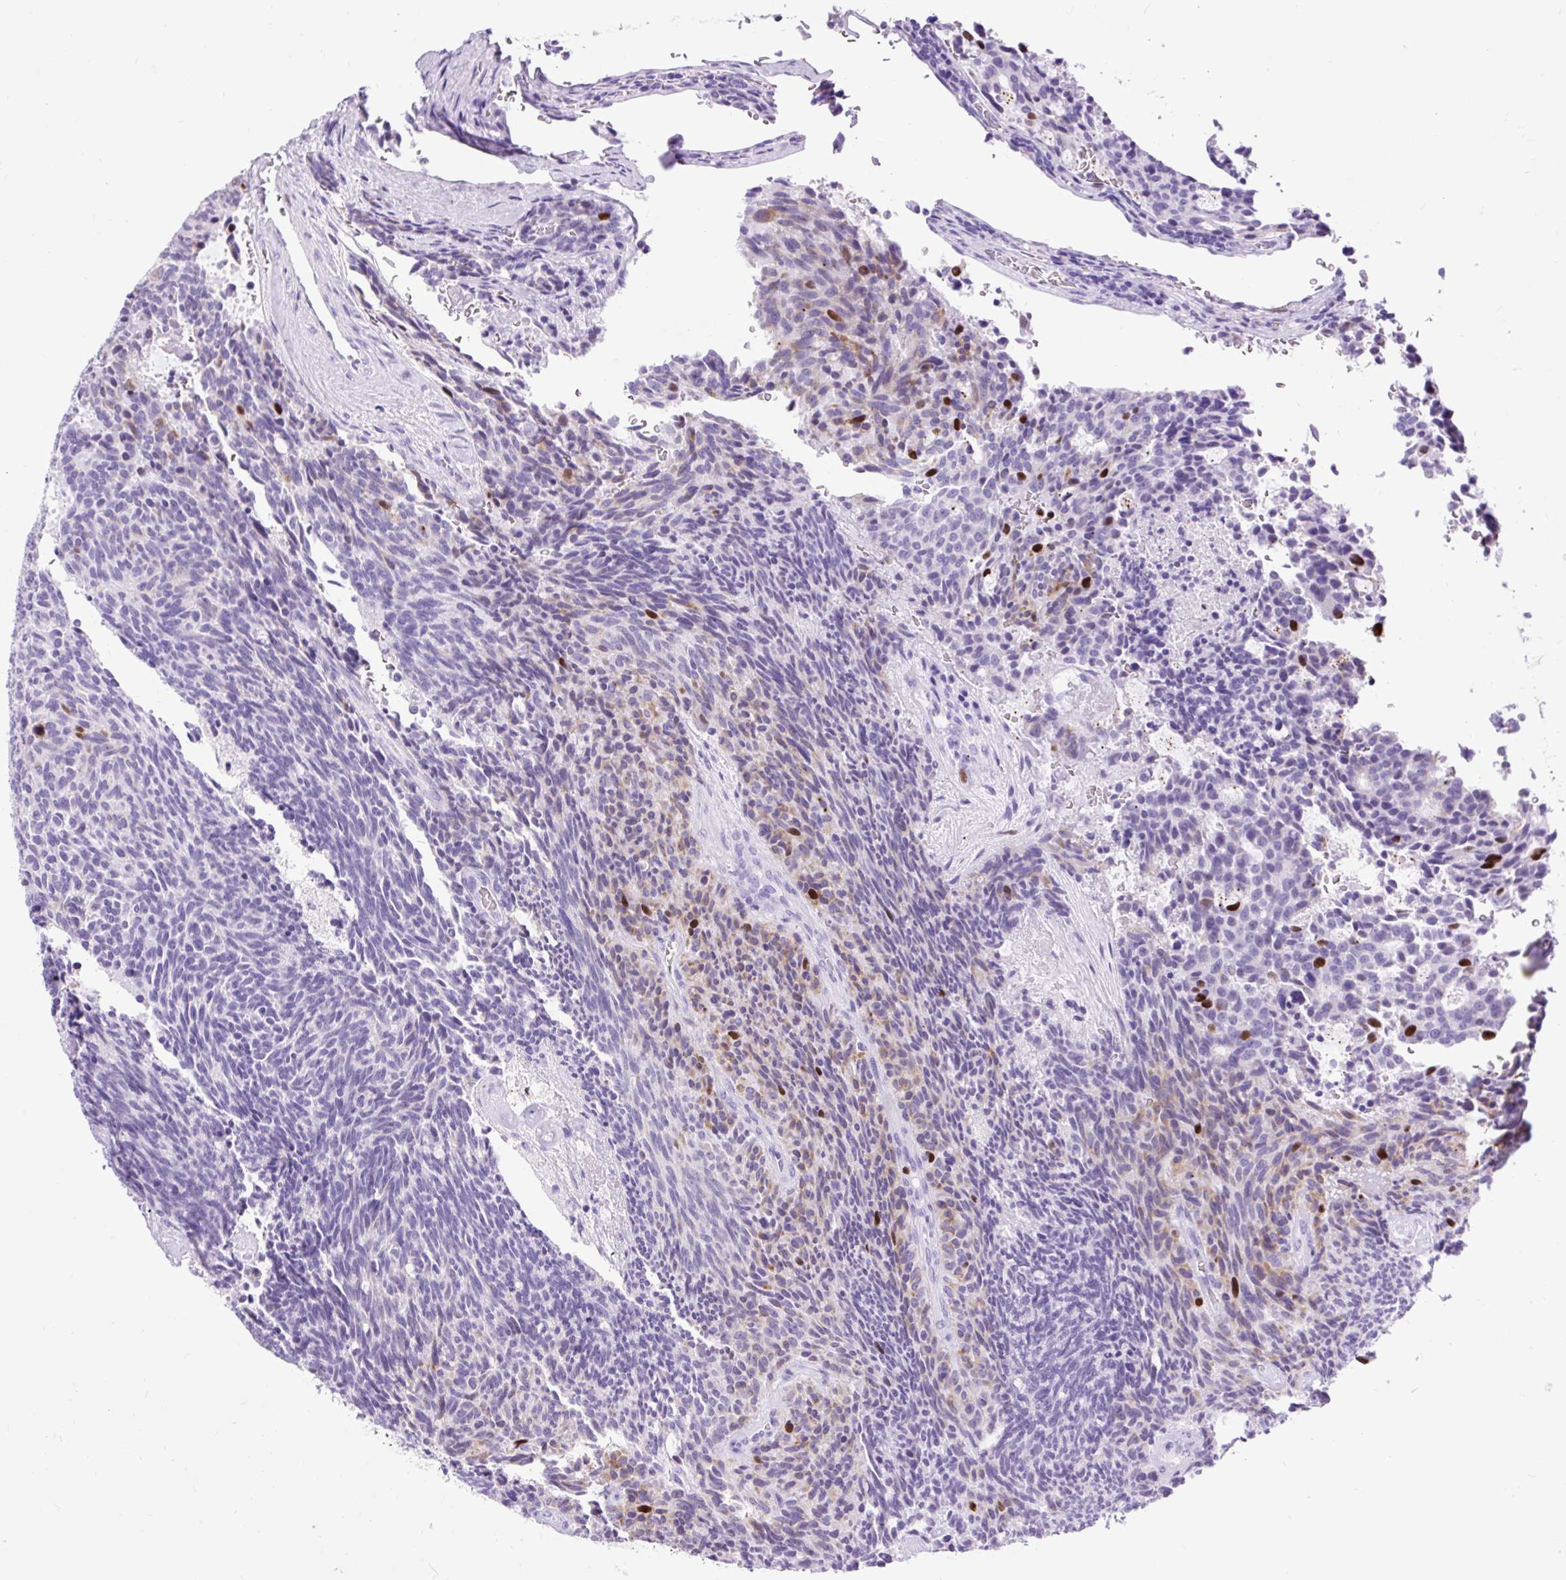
{"staining": {"intensity": "strong", "quantity": "<25%", "location": "nuclear"}, "tissue": "carcinoid", "cell_type": "Tumor cells", "image_type": "cancer", "snomed": [{"axis": "morphology", "description": "Carcinoid, malignant, NOS"}, {"axis": "topography", "description": "Pancreas"}], "caption": "A brown stain shows strong nuclear positivity of a protein in human carcinoid (malignant) tumor cells.", "gene": "RACGAP1", "patient": {"sex": "female", "age": 54}}